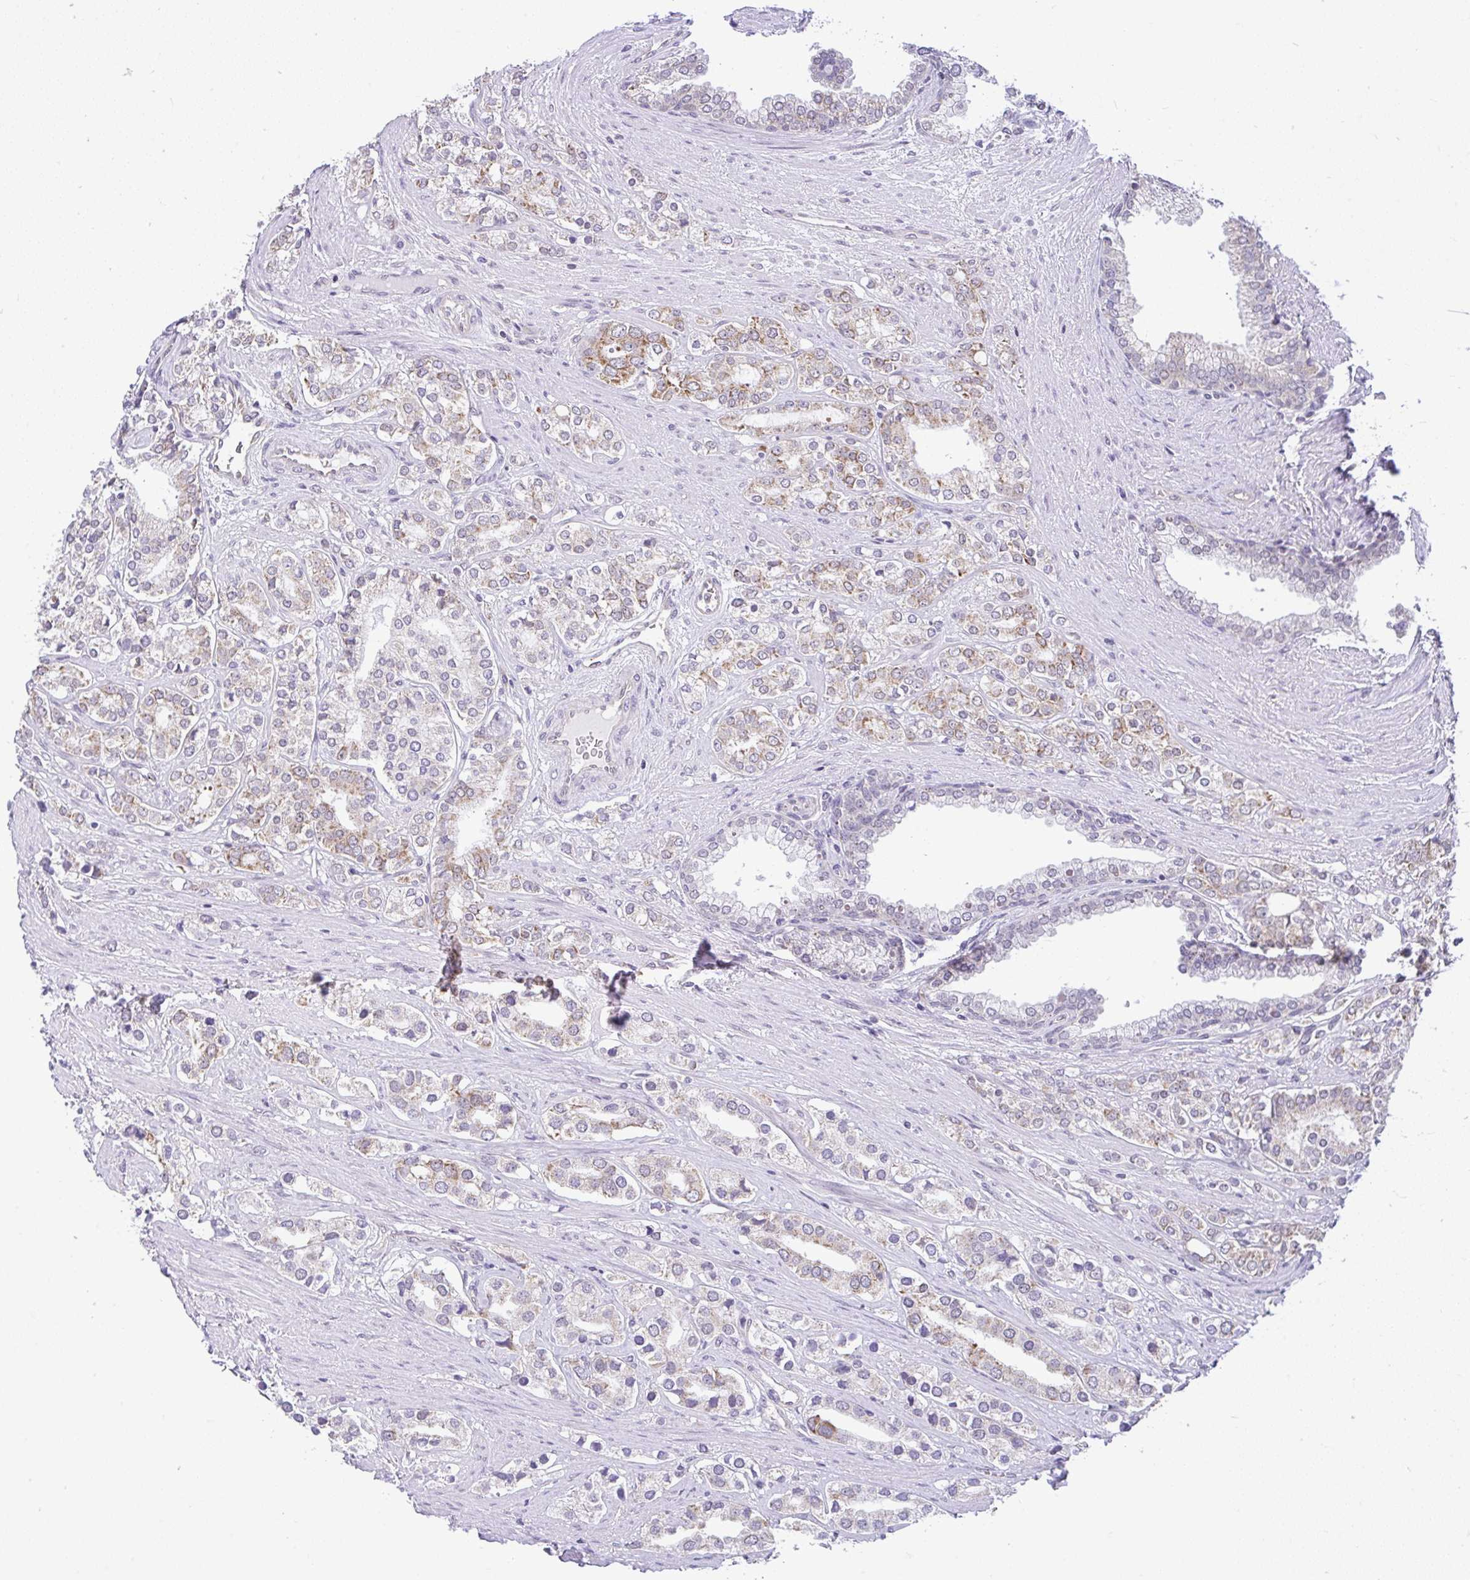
{"staining": {"intensity": "moderate", "quantity": "<25%", "location": "cytoplasmic/membranous"}, "tissue": "prostate cancer", "cell_type": "Tumor cells", "image_type": "cancer", "snomed": [{"axis": "morphology", "description": "Adenocarcinoma, High grade"}, {"axis": "topography", "description": "Prostate"}], "caption": "High-grade adenocarcinoma (prostate) stained with a brown dye displays moderate cytoplasmic/membranous positive positivity in about <25% of tumor cells.", "gene": "PYCR2", "patient": {"sex": "male", "age": 58}}